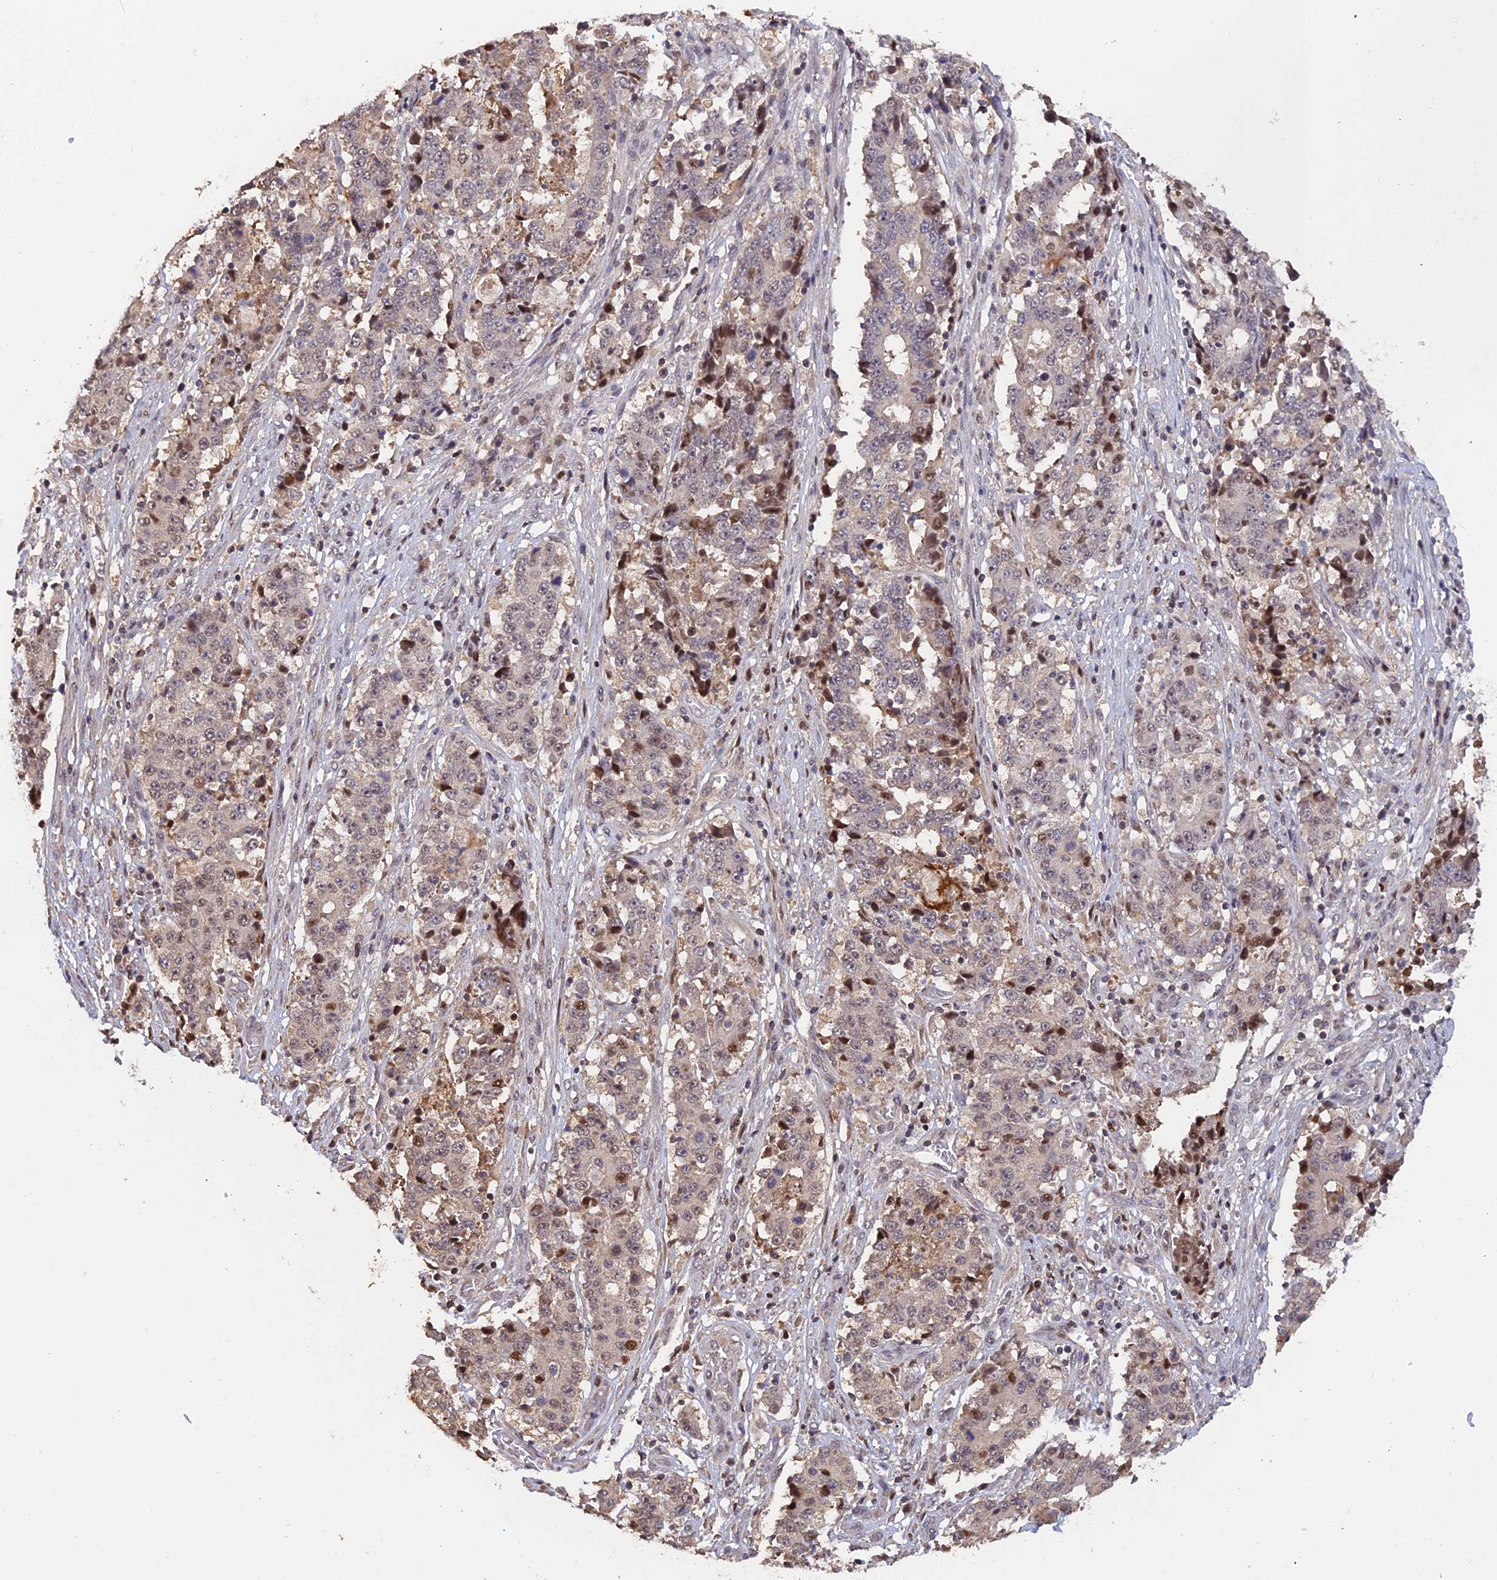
{"staining": {"intensity": "weak", "quantity": "25%-75%", "location": "cytoplasmic/membranous,nuclear"}, "tissue": "stomach cancer", "cell_type": "Tumor cells", "image_type": "cancer", "snomed": [{"axis": "morphology", "description": "Adenocarcinoma, NOS"}, {"axis": "topography", "description": "Stomach"}], "caption": "Immunohistochemical staining of human stomach adenocarcinoma exhibits weak cytoplasmic/membranous and nuclear protein expression in about 25%-75% of tumor cells. The staining was performed using DAB (3,3'-diaminobenzidine), with brown indicating positive protein expression. Nuclei are stained blue with hematoxylin.", "gene": "FAM98C", "patient": {"sex": "male", "age": 59}}